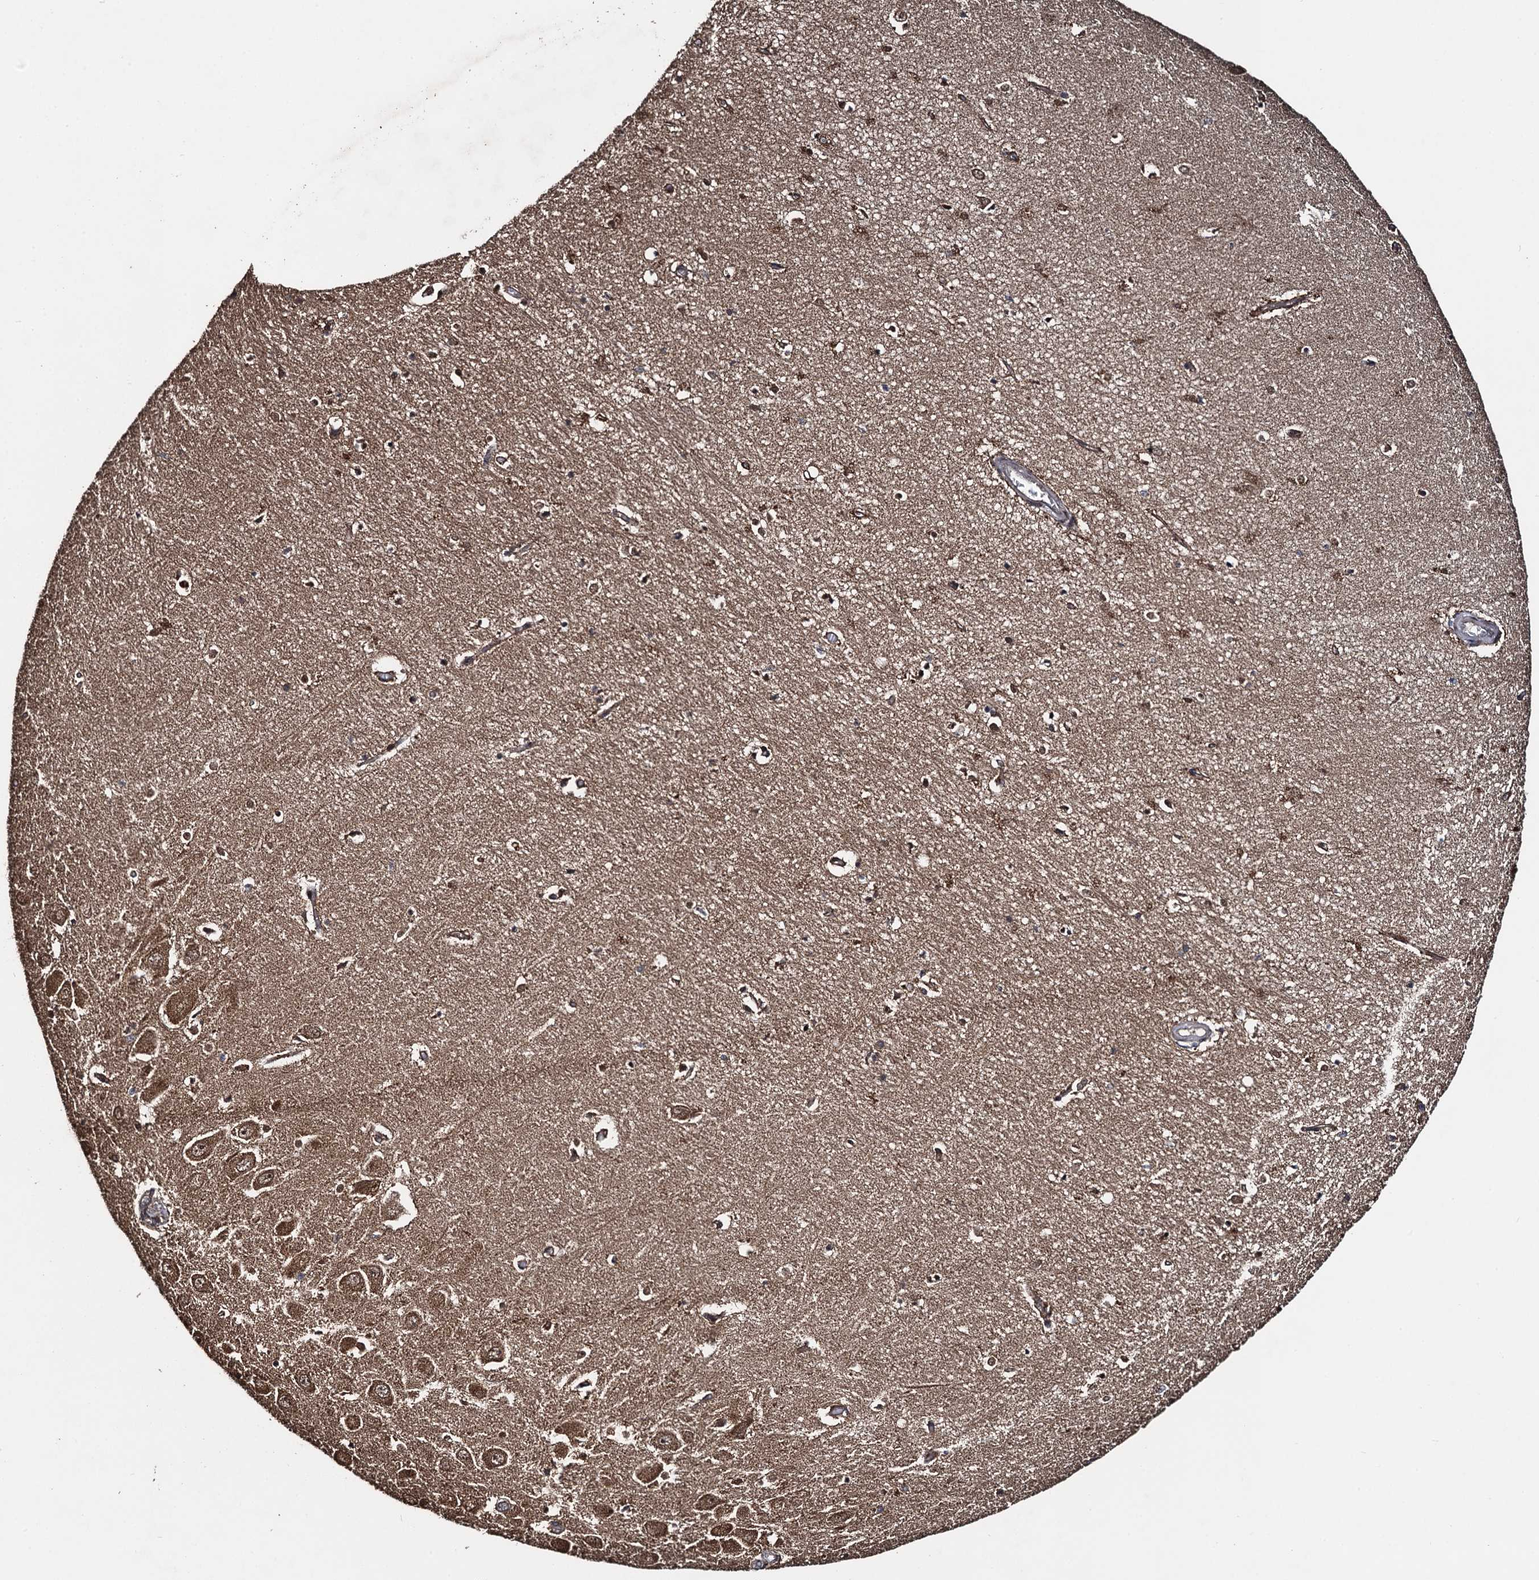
{"staining": {"intensity": "strong", "quantity": "25%-75%", "location": "cytoplasmic/membranous"}, "tissue": "hippocampus", "cell_type": "Glial cells", "image_type": "normal", "snomed": [{"axis": "morphology", "description": "Normal tissue, NOS"}, {"axis": "topography", "description": "Hippocampus"}], "caption": "About 25%-75% of glial cells in benign hippocampus show strong cytoplasmic/membranous protein positivity as visualized by brown immunohistochemical staining.", "gene": "RHOBTB1", "patient": {"sex": "female", "age": 64}}